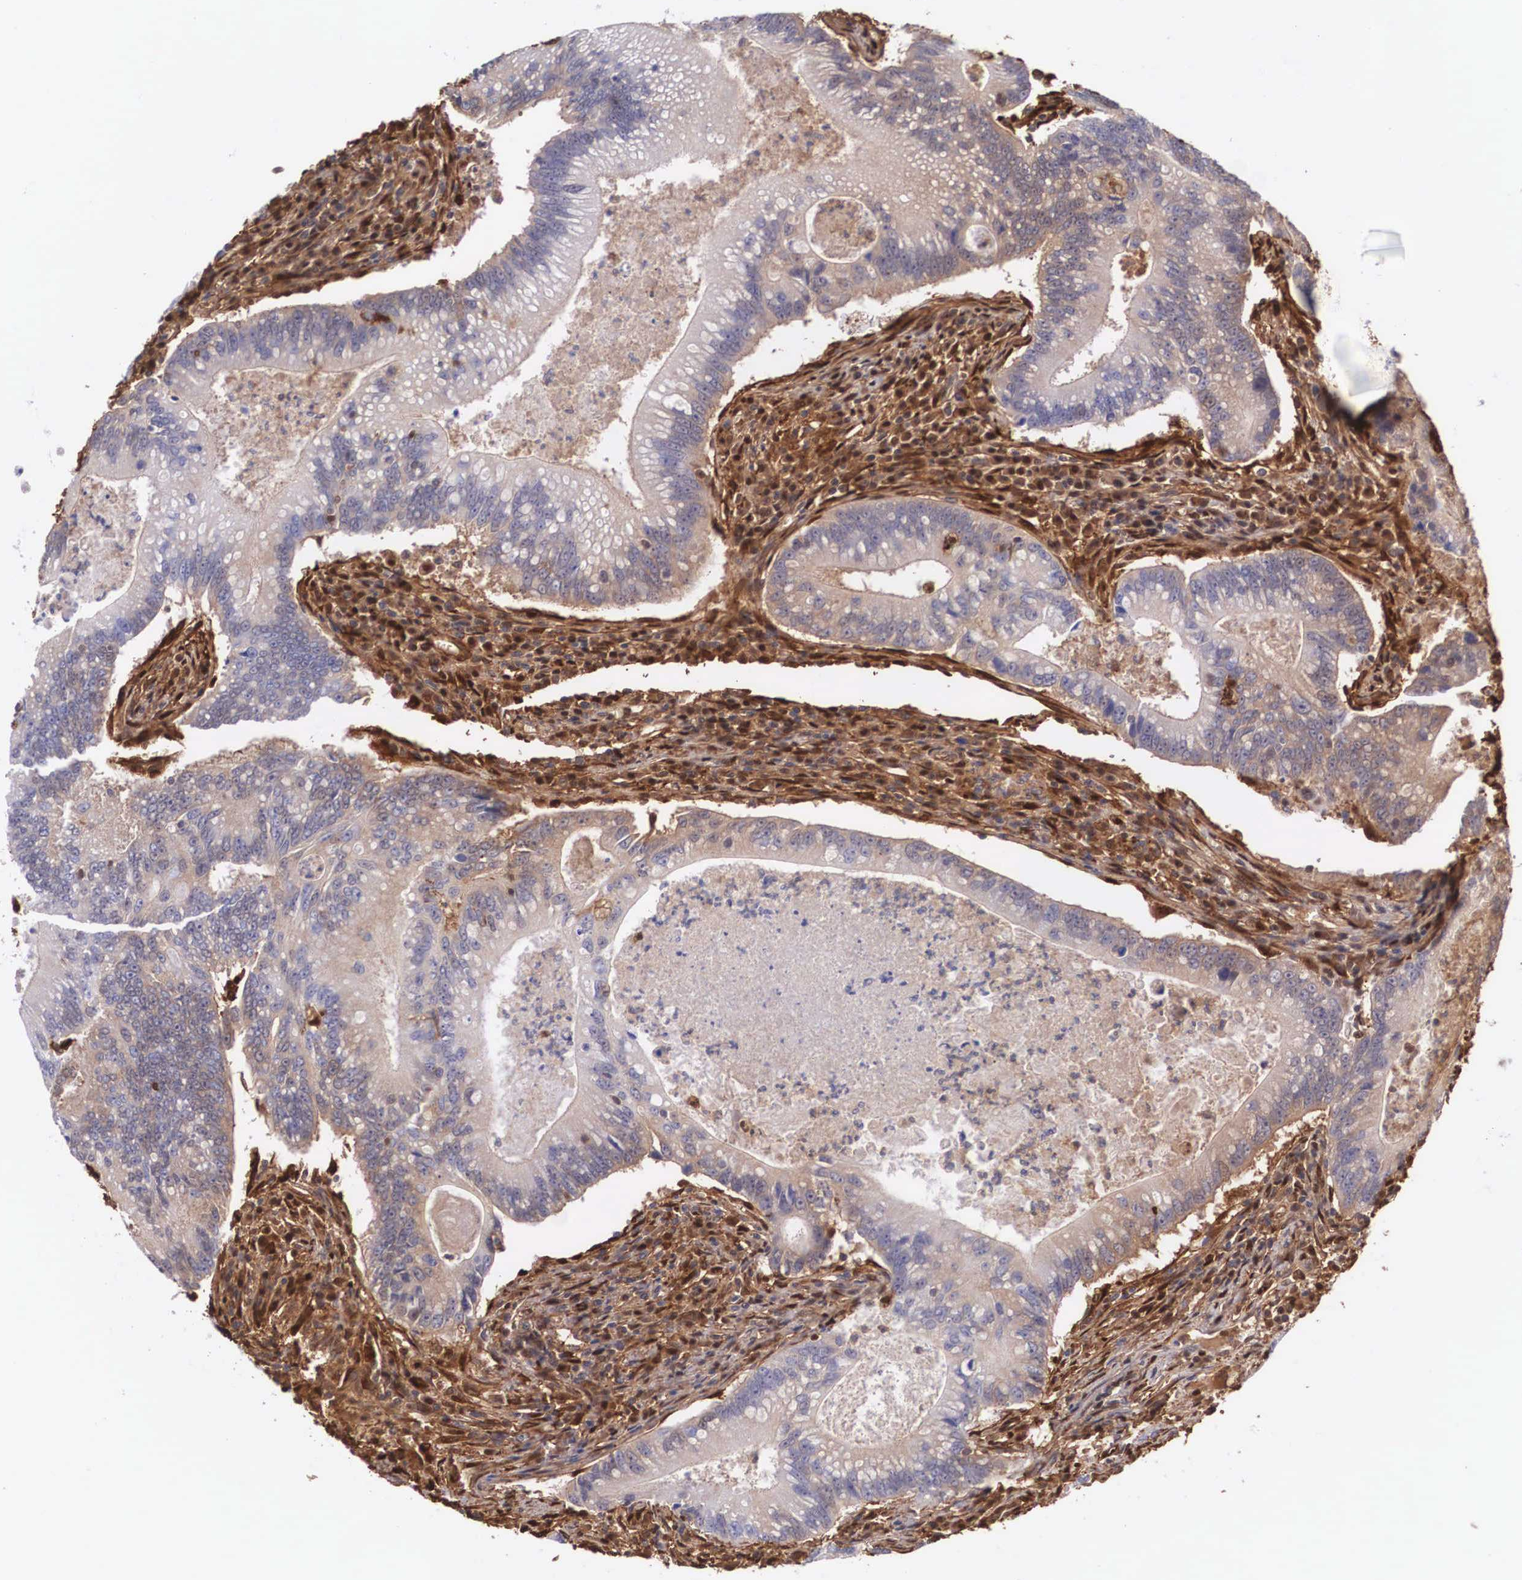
{"staining": {"intensity": "negative", "quantity": "none", "location": "none"}, "tissue": "colorectal cancer", "cell_type": "Tumor cells", "image_type": "cancer", "snomed": [{"axis": "morphology", "description": "Adenocarcinoma, NOS"}, {"axis": "topography", "description": "Rectum"}], "caption": "A histopathology image of colorectal cancer (adenocarcinoma) stained for a protein displays no brown staining in tumor cells. (Stains: DAB (3,3'-diaminobenzidine) immunohistochemistry with hematoxylin counter stain, Microscopy: brightfield microscopy at high magnification).", "gene": "LGALS1", "patient": {"sex": "female", "age": 81}}